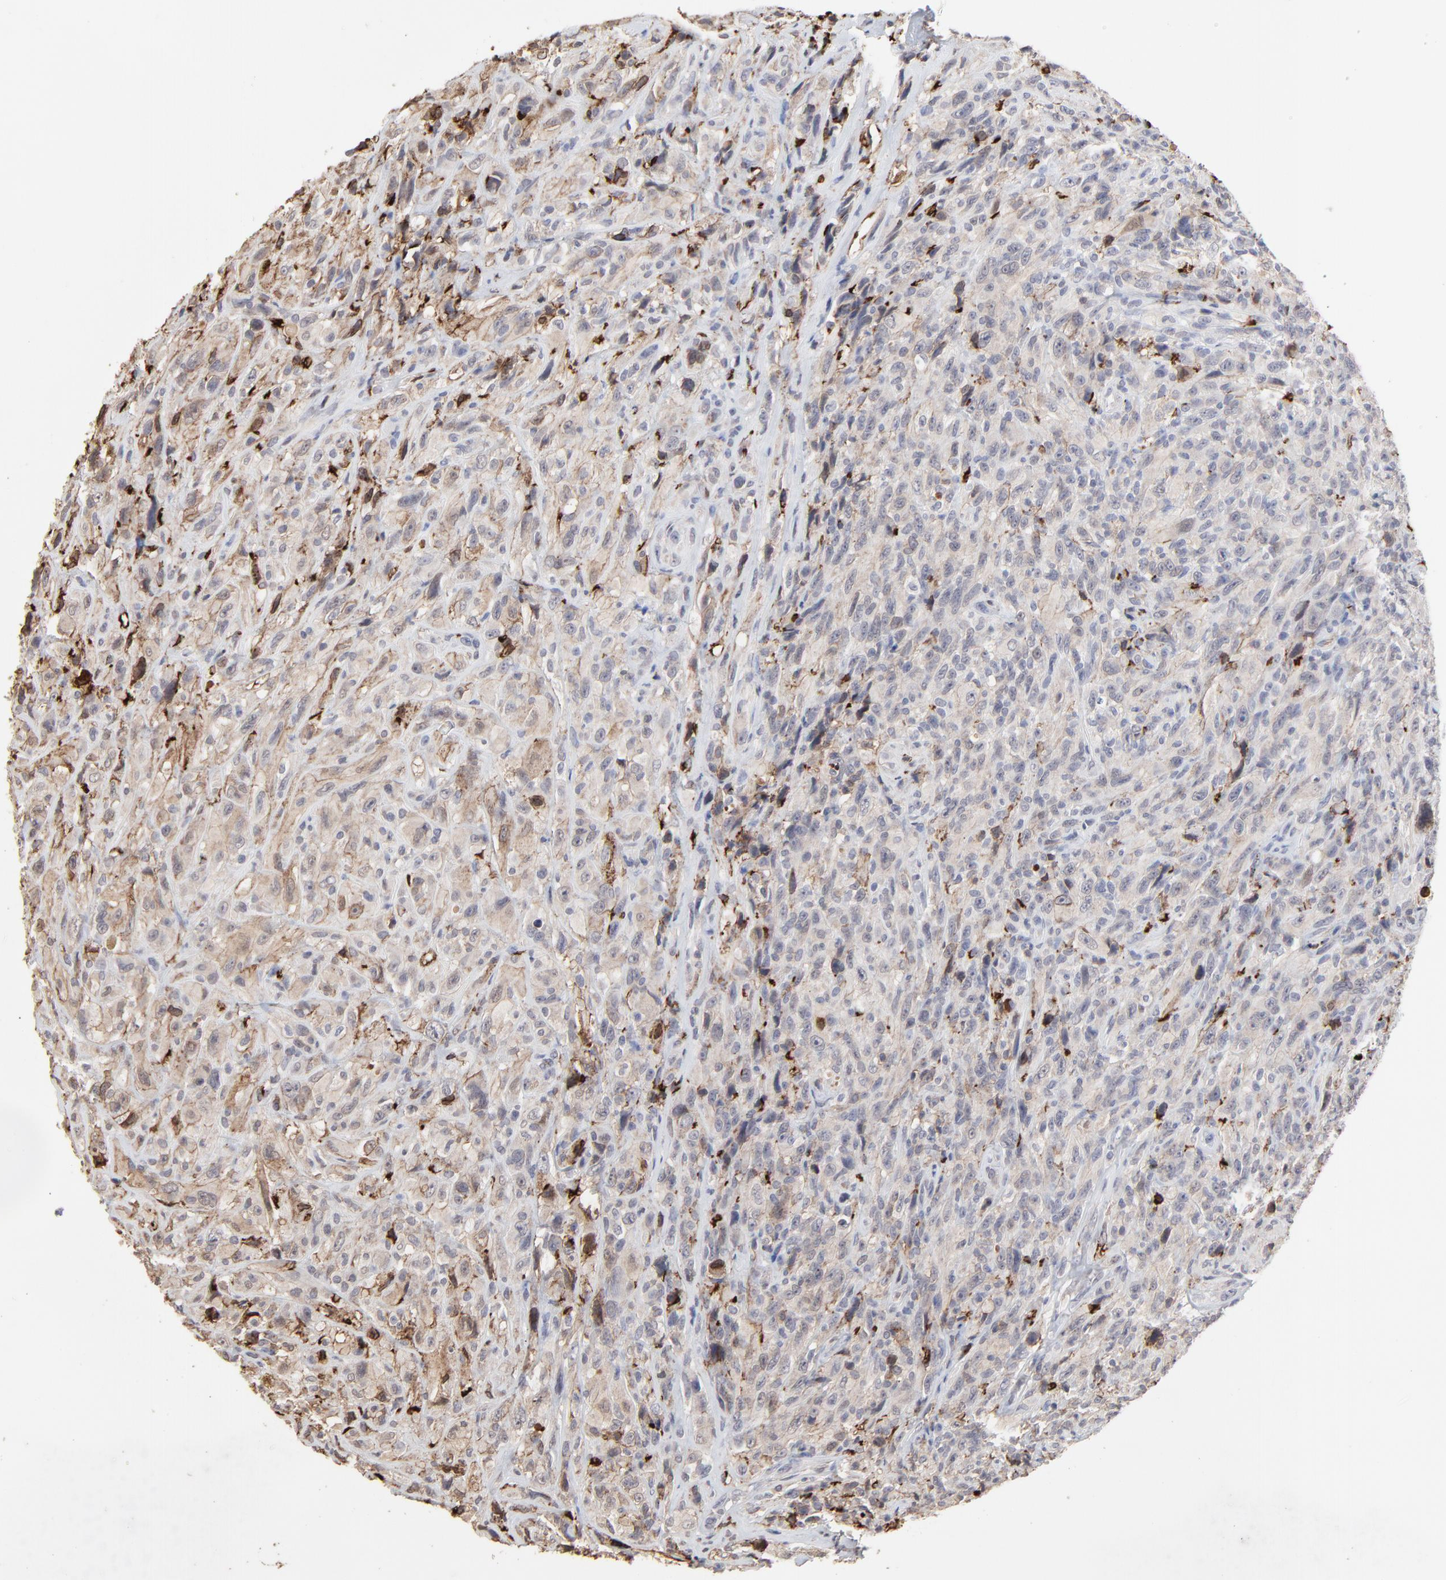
{"staining": {"intensity": "weak", "quantity": "25%-75%", "location": "cytoplasmic/membranous,nuclear"}, "tissue": "glioma", "cell_type": "Tumor cells", "image_type": "cancer", "snomed": [{"axis": "morphology", "description": "Glioma, malignant, High grade"}, {"axis": "topography", "description": "Brain"}], "caption": "High-magnification brightfield microscopy of high-grade glioma (malignant) stained with DAB (3,3'-diaminobenzidine) (brown) and counterstained with hematoxylin (blue). tumor cells exhibit weak cytoplasmic/membranous and nuclear positivity is seen in approximately25%-75% of cells.", "gene": "SLC6A14", "patient": {"sex": "male", "age": 48}}